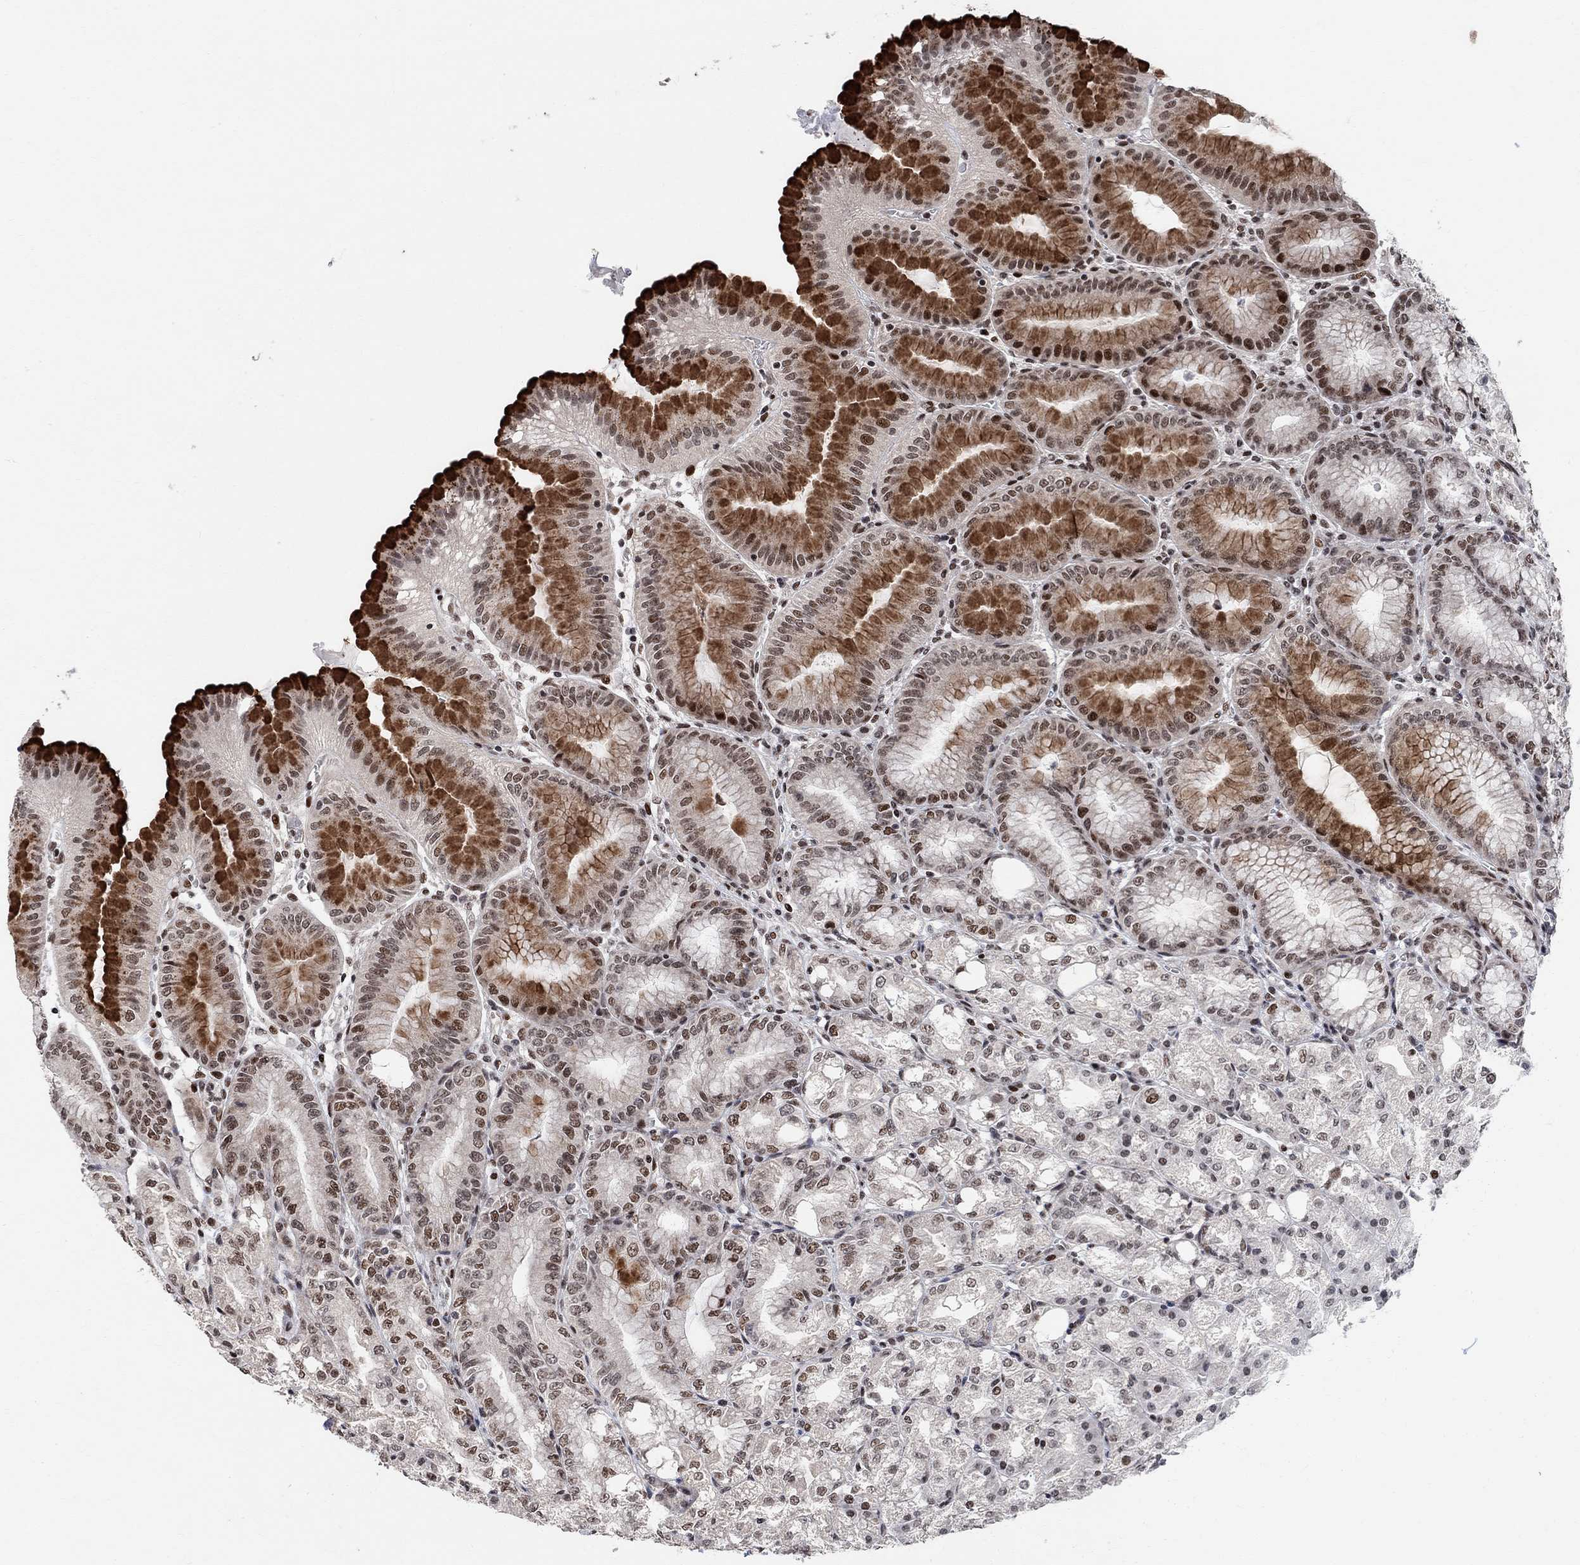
{"staining": {"intensity": "strong", "quantity": "25%-75%", "location": "cytoplasmic/membranous,nuclear"}, "tissue": "stomach", "cell_type": "Glandular cells", "image_type": "normal", "snomed": [{"axis": "morphology", "description": "Normal tissue, NOS"}, {"axis": "topography", "description": "Stomach"}], "caption": "About 25%-75% of glandular cells in benign stomach reveal strong cytoplasmic/membranous,nuclear protein positivity as visualized by brown immunohistochemical staining.", "gene": "E4F1", "patient": {"sex": "male", "age": 71}}